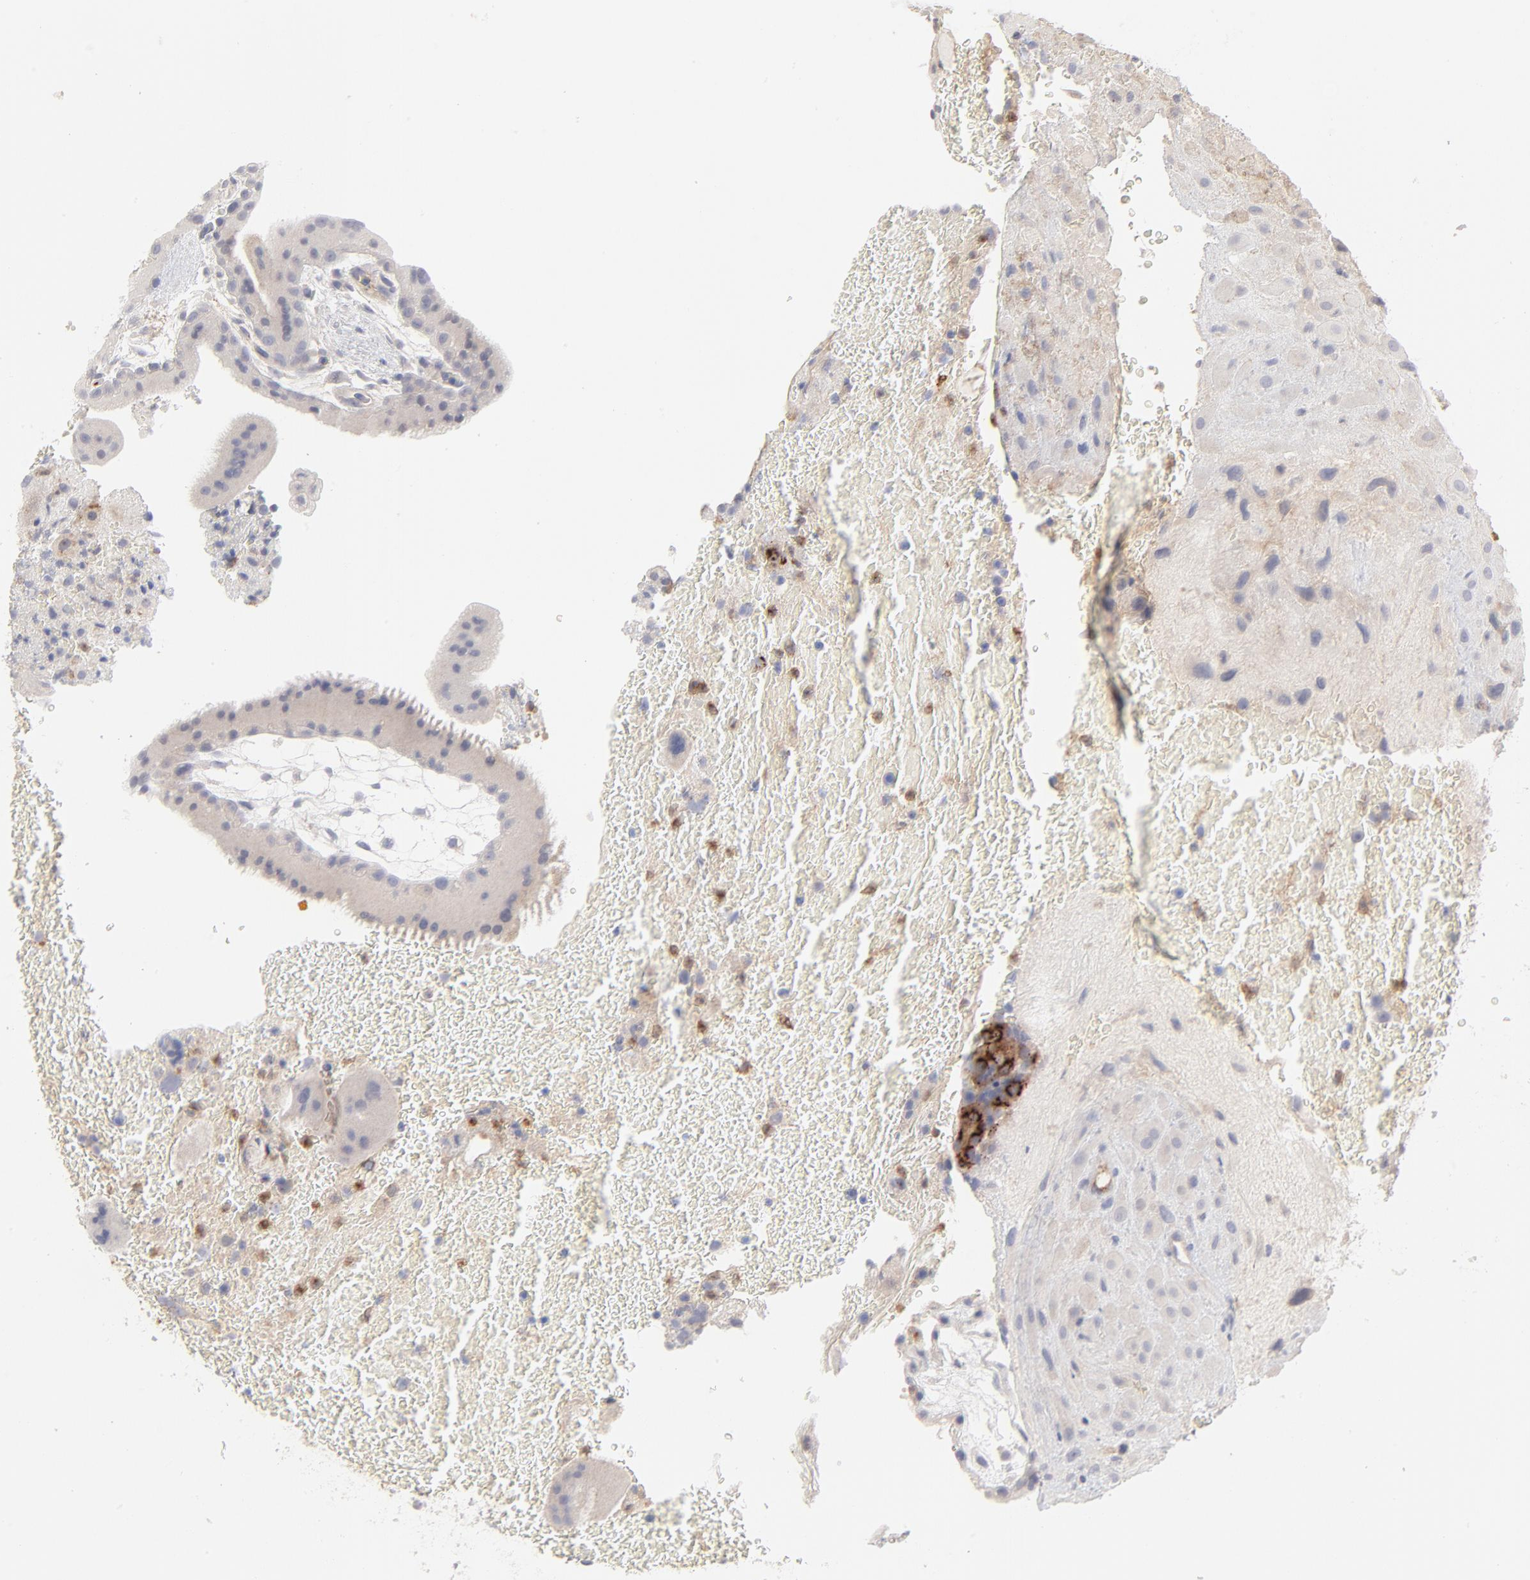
{"staining": {"intensity": "negative", "quantity": "none", "location": "none"}, "tissue": "placenta", "cell_type": "Decidual cells", "image_type": "normal", "snomed": [{"axis": "morphology", "description": "Normal tissue, NOS"}, {"axis": "topography", "description": "Placenta"}], "caption": "This micrograph is of unremarkable placenta stained with immunohistochemistry (IHC) to label a protein in brown with the nuclei are counter-stained blue. There is no expression in decidual cells. (Brightfield microscopy of DAB (3,3'-diaminobenzidine) immunohistochemistry (IHC) at high magnification).", "gene": "CCR3", "patient": {"sex": "female", "age": 19}}